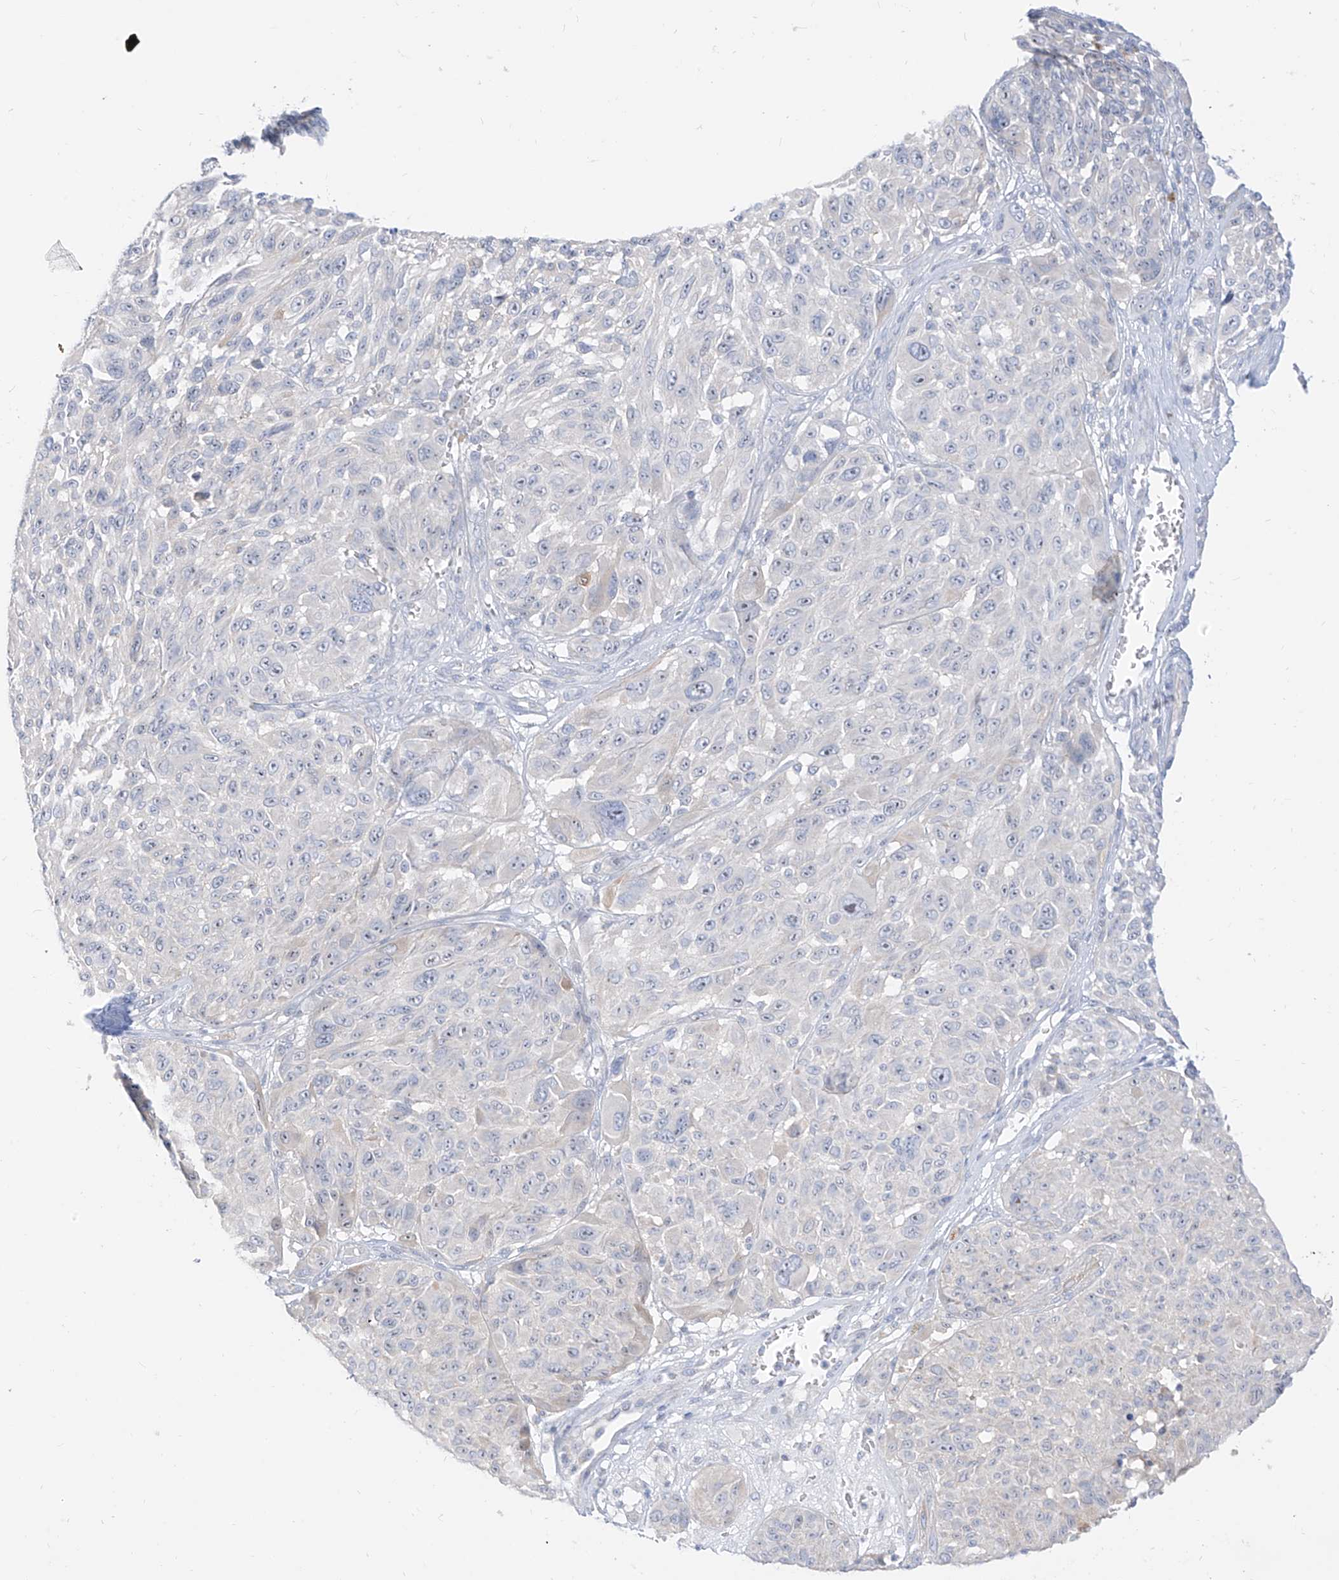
{"staining": {"intensity": "negative", "quantity": "none", "location": "none"}, "tissue": "melanoma", "cell_type": "Tumor cells", "image_type": "cancer", "snomed": [{"axis": "morphology", "description": "Malignant melanoma, NOS"}, {"axis": "topography", "description": "Skin"}], "caption": "IHC micrograph of human melanoma stained for a protein (brown), which exhibits no expression in tumor cells. (DAB (3,3'-diaminobenzidine) immunohistochemistry, high magnification).", "gene": "SYTL3", "patient": {"sex": "male", "age": 83}}